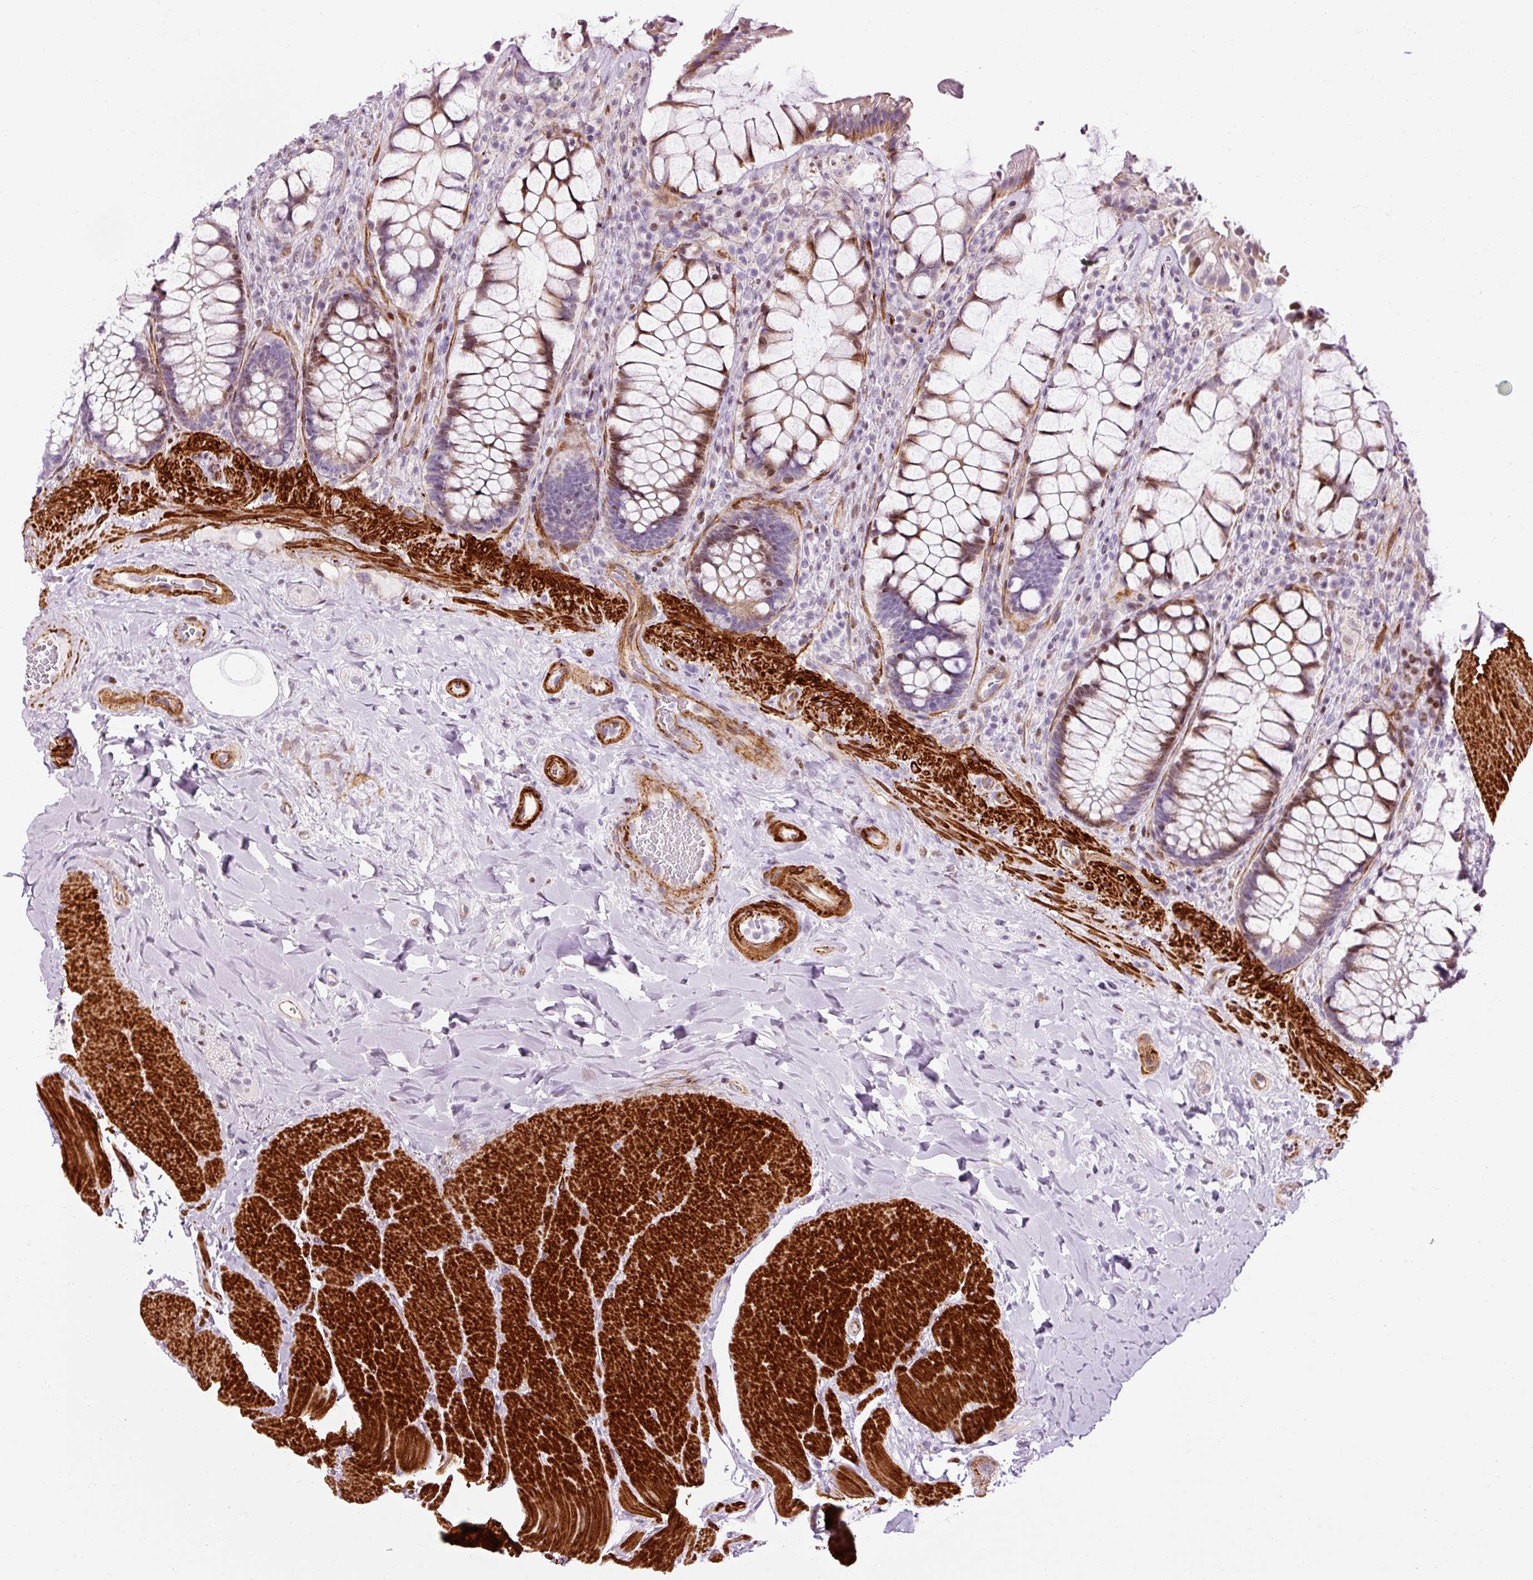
{"staining": {"intensity": "moderate", "quantity": "25%-75%", "location": "cytoplasmic/membranous,nuclear"}, "tissue": "rectum", "cell_type": "Glandular cells", "image_type": "normal", "snomed": [{"axis": "morphology", "description": "Normal tissue, NOS"}, {"axis": "topography", "description": "Rectum"}], "caption": "The immunohistochemical stain labels moderate cytoplasmic/membranous,nuclear expression in glandular cells of unremarkable rectum. The protein of interest is stained brown, and the nuclei are stained in blue (DAB IHC with brightfield microscopy, high magnification).", "gene": "ANKRD20A1", "patient": {"sex": "female", "age": 58}}